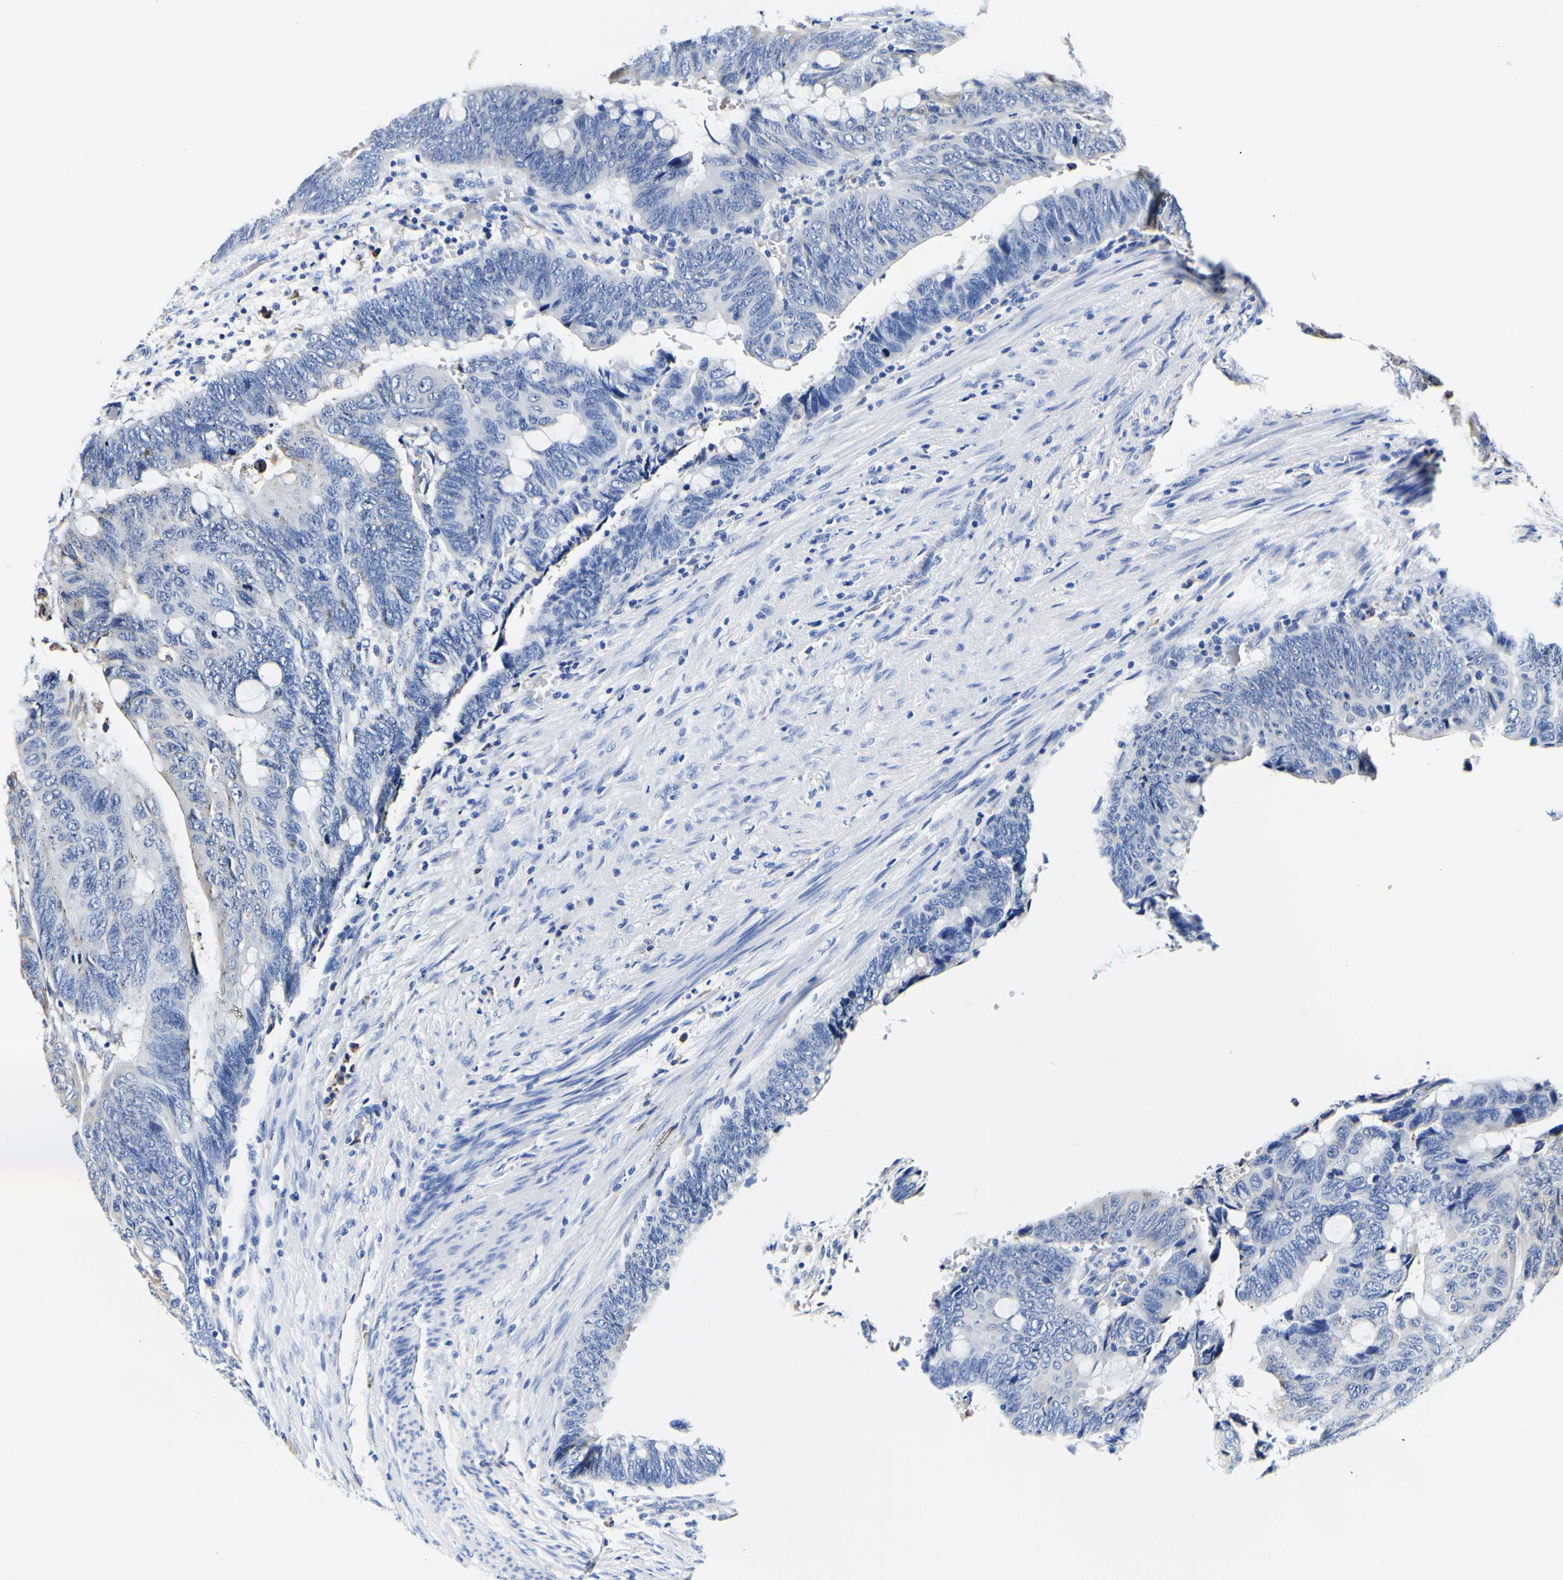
{"staining": {"intensity": "negative", "quantity": "none", "location": "none"}, "tissue": "colorectal cancer", "cell_type": "Tumor cells", "image_type": "cancer", "snomed": [{"axis": "morphology", "description": "Normal tissue, NOS"}, {"axis": "morphology", "description": "Adenocarcinoma, NOS"}, {"axis": "topography", "description": "Rectum"}, {"axis": "topography", "description": "Peripheral nerve tissue"}], "caption": "This photomicrograph is of colorectal cancer (adenocarcinoma) stained with IHC to label a protein in brown with the nuclei are counter-stained blue. There is no positivity in tumor cells.", "gene": "P4HB", "patient": {"sex": "male", "age": 92}}